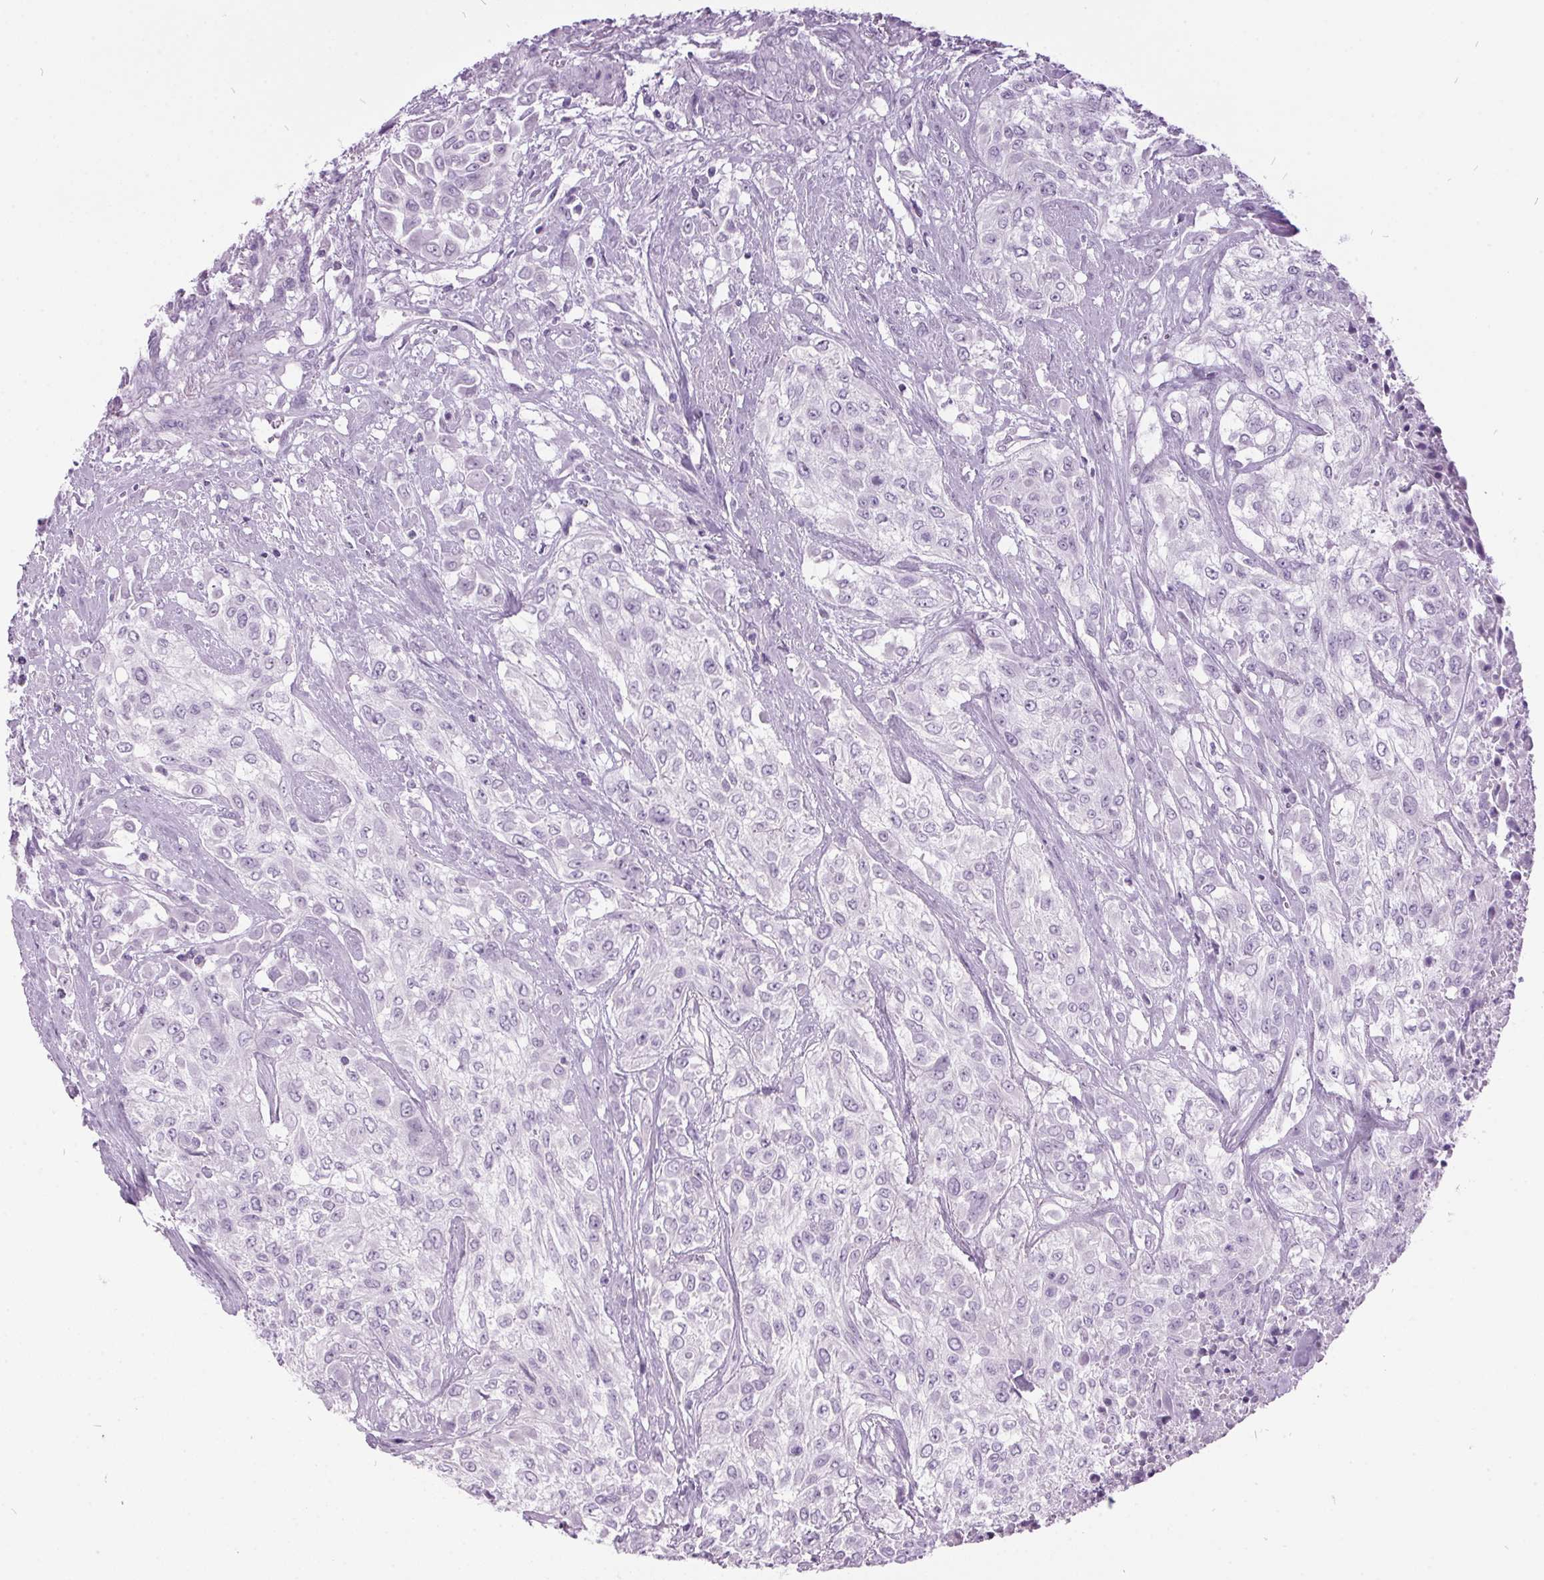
{"staining": {"intensity": "negative", "quantity": "none", "location": "none"}, "tissue": "urothelial cancer", "cell_type": "Tumor cells", "image_type": "cancer", "snomed": [{"axis": "morphology", "description": "Urothelial carcinoma, High grade"}, {"axis": "topography", "description": "Urinary bladder"}], "caption": "High-grade urothelial carcinoma was stained to show a protein in brown. There is no significant positivity in tumor cells. (DAB IHC with hematoxylin counter stain).", "gene": "ODAD2", "patient": {"sex": "male", "age": 57}}